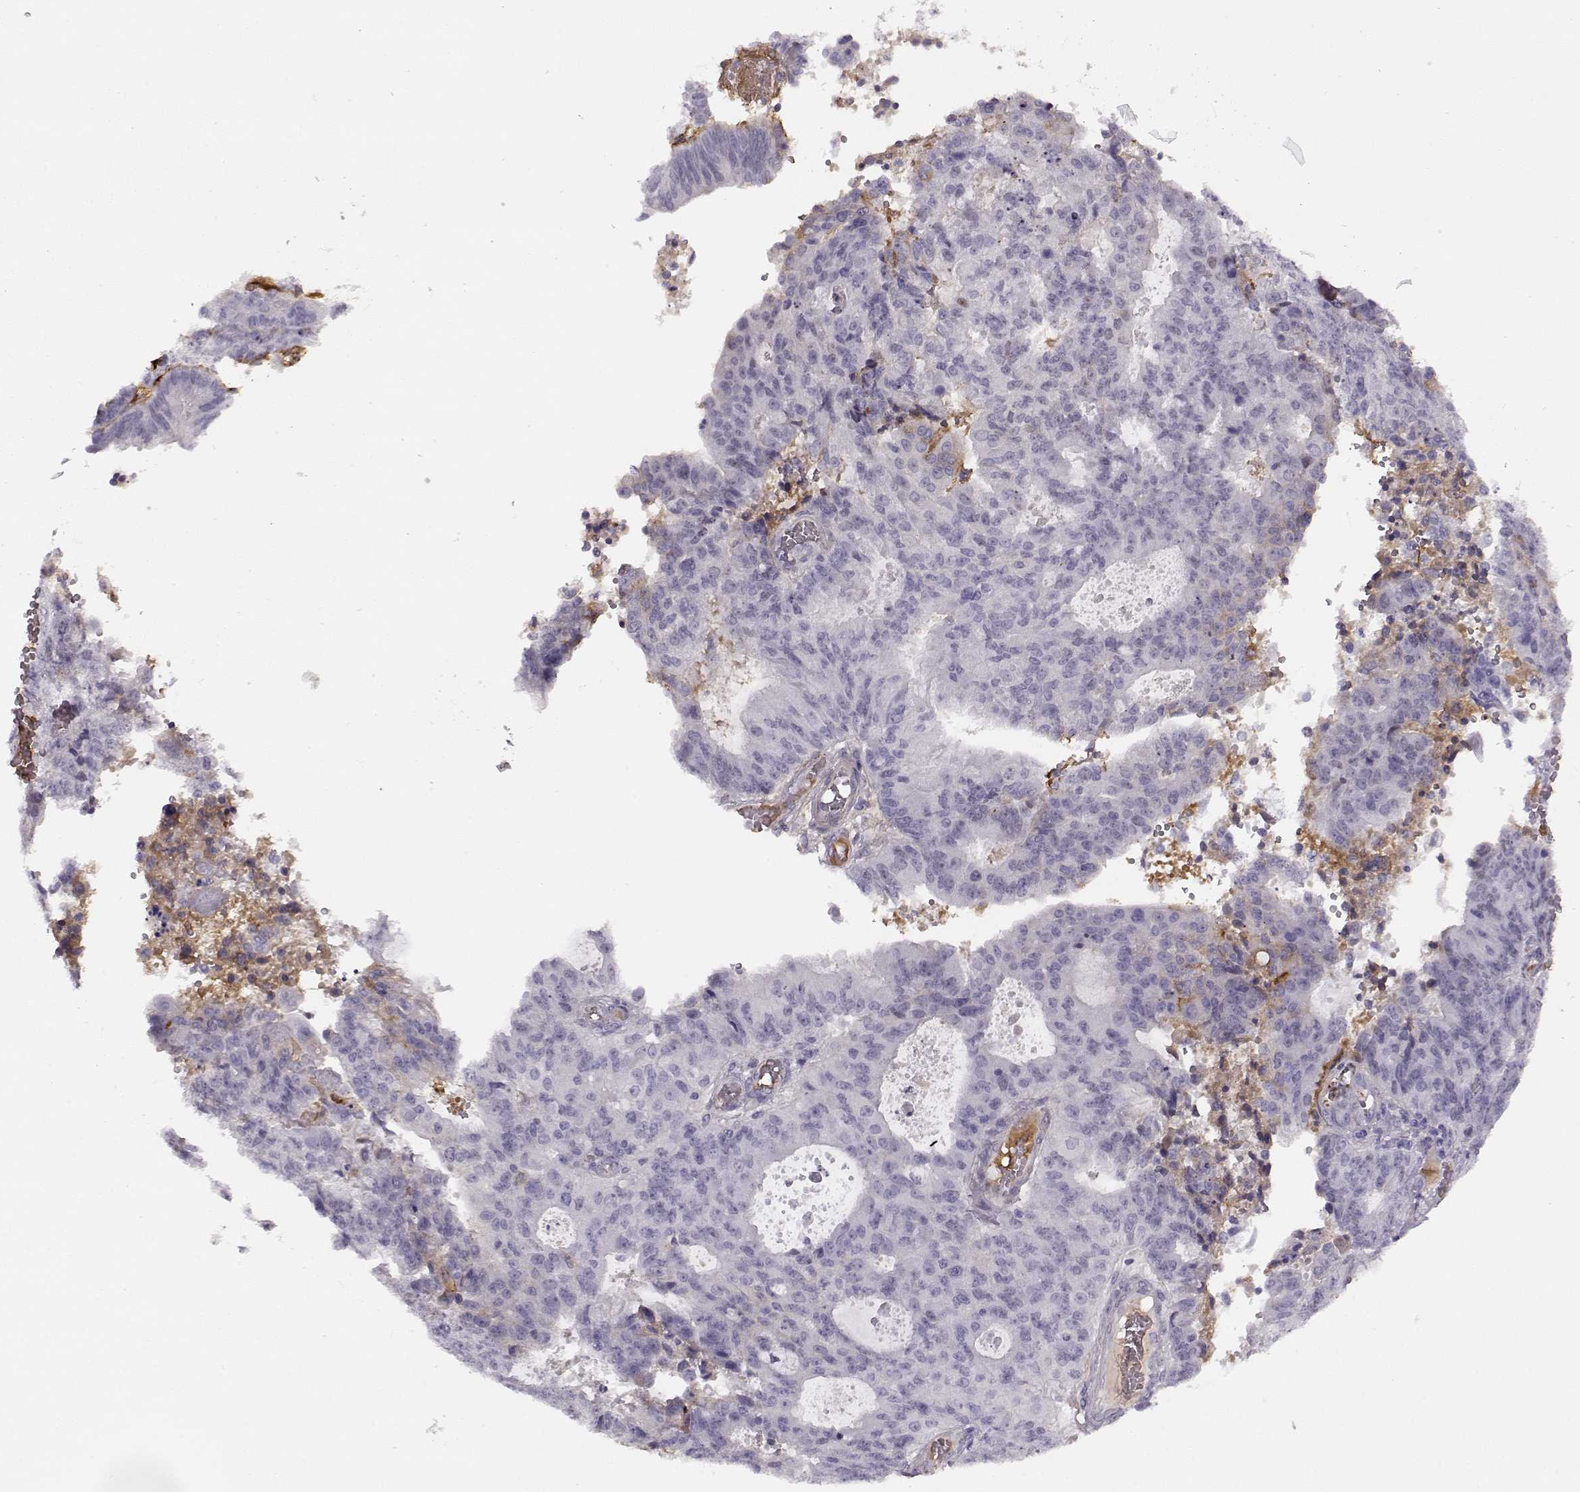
{"staining": {"intensity": "negative", "quantity": "none", "location": "none"}, "tissue": "endometrial cancer", "cell_type": "Tumor cells", "image_type": "cancer", "snomed": [{"axis": "morphology", "description": "Adenocarcinoma, NOS"}, {"axis": "topography", "description": "Endometrium"}], "caption": "This is a photomicrograph of immunohistochemistry staining of endometrial adenocarcinoma, which shows no positivity in tumor cells. (DAB IHC visualized using brightfield microscopy, high magnification).", "gene": "TRIM69", "patient": {"sex": "female", "age": 82}}